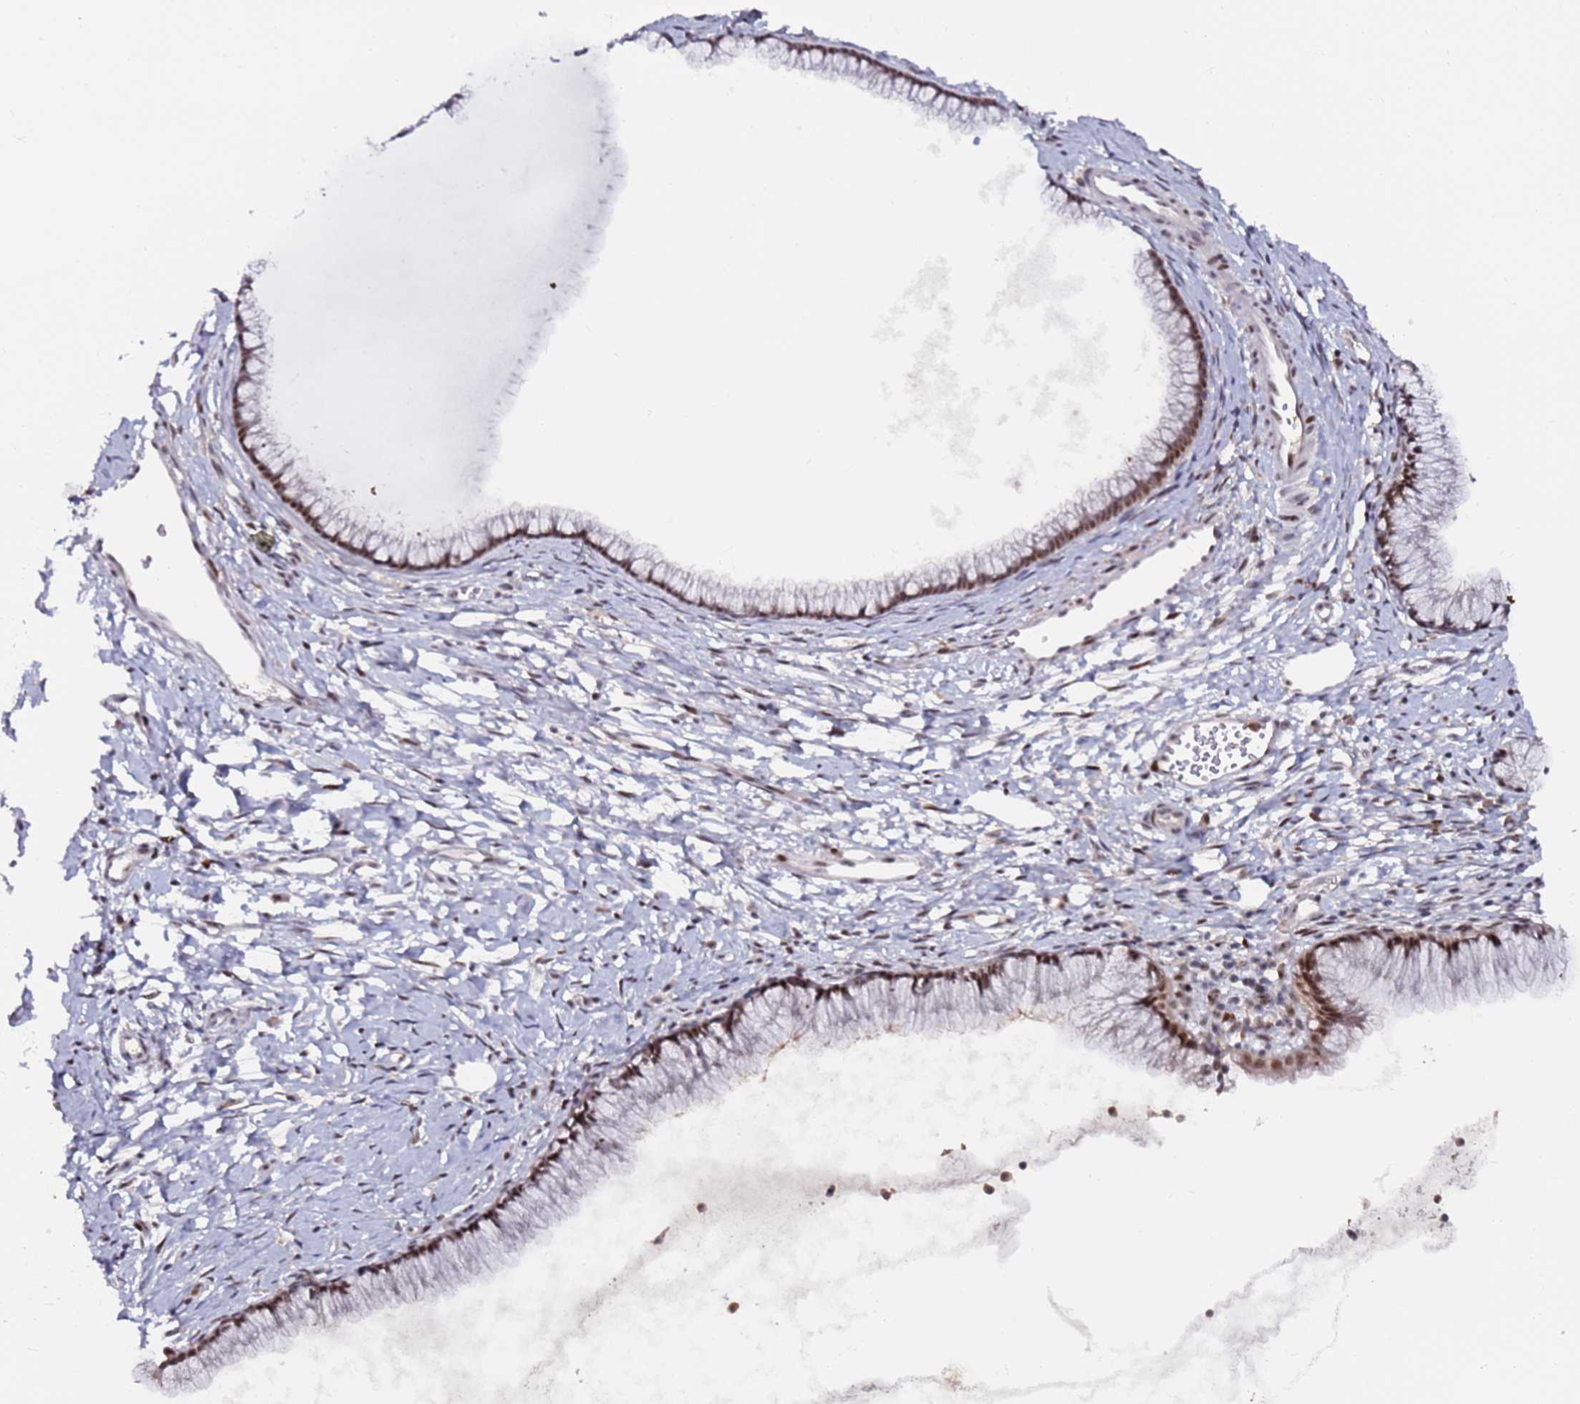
{"staining": {"intensity": "moderate", "quantity": ">75%", "location": "nuclear"}, "tissue": "cervix", "cell_type": "Glandular cells", "image_type": "normal", "snomed": [{"axis": "morphology", "description": "Normal tissue, NOS"}, {"axis": "topography", "description": "Cervix"}], "caption": "Immunohistochemical staining of benign cervix shows >75% levels of moderate nuclear protein expression in approximately >75% of glandular cells. Ihc stains the protein of interest in brown and the nuclei are stained blue.", "gene": "FCF1", "patient": {"sex": "female", "age": 40}}